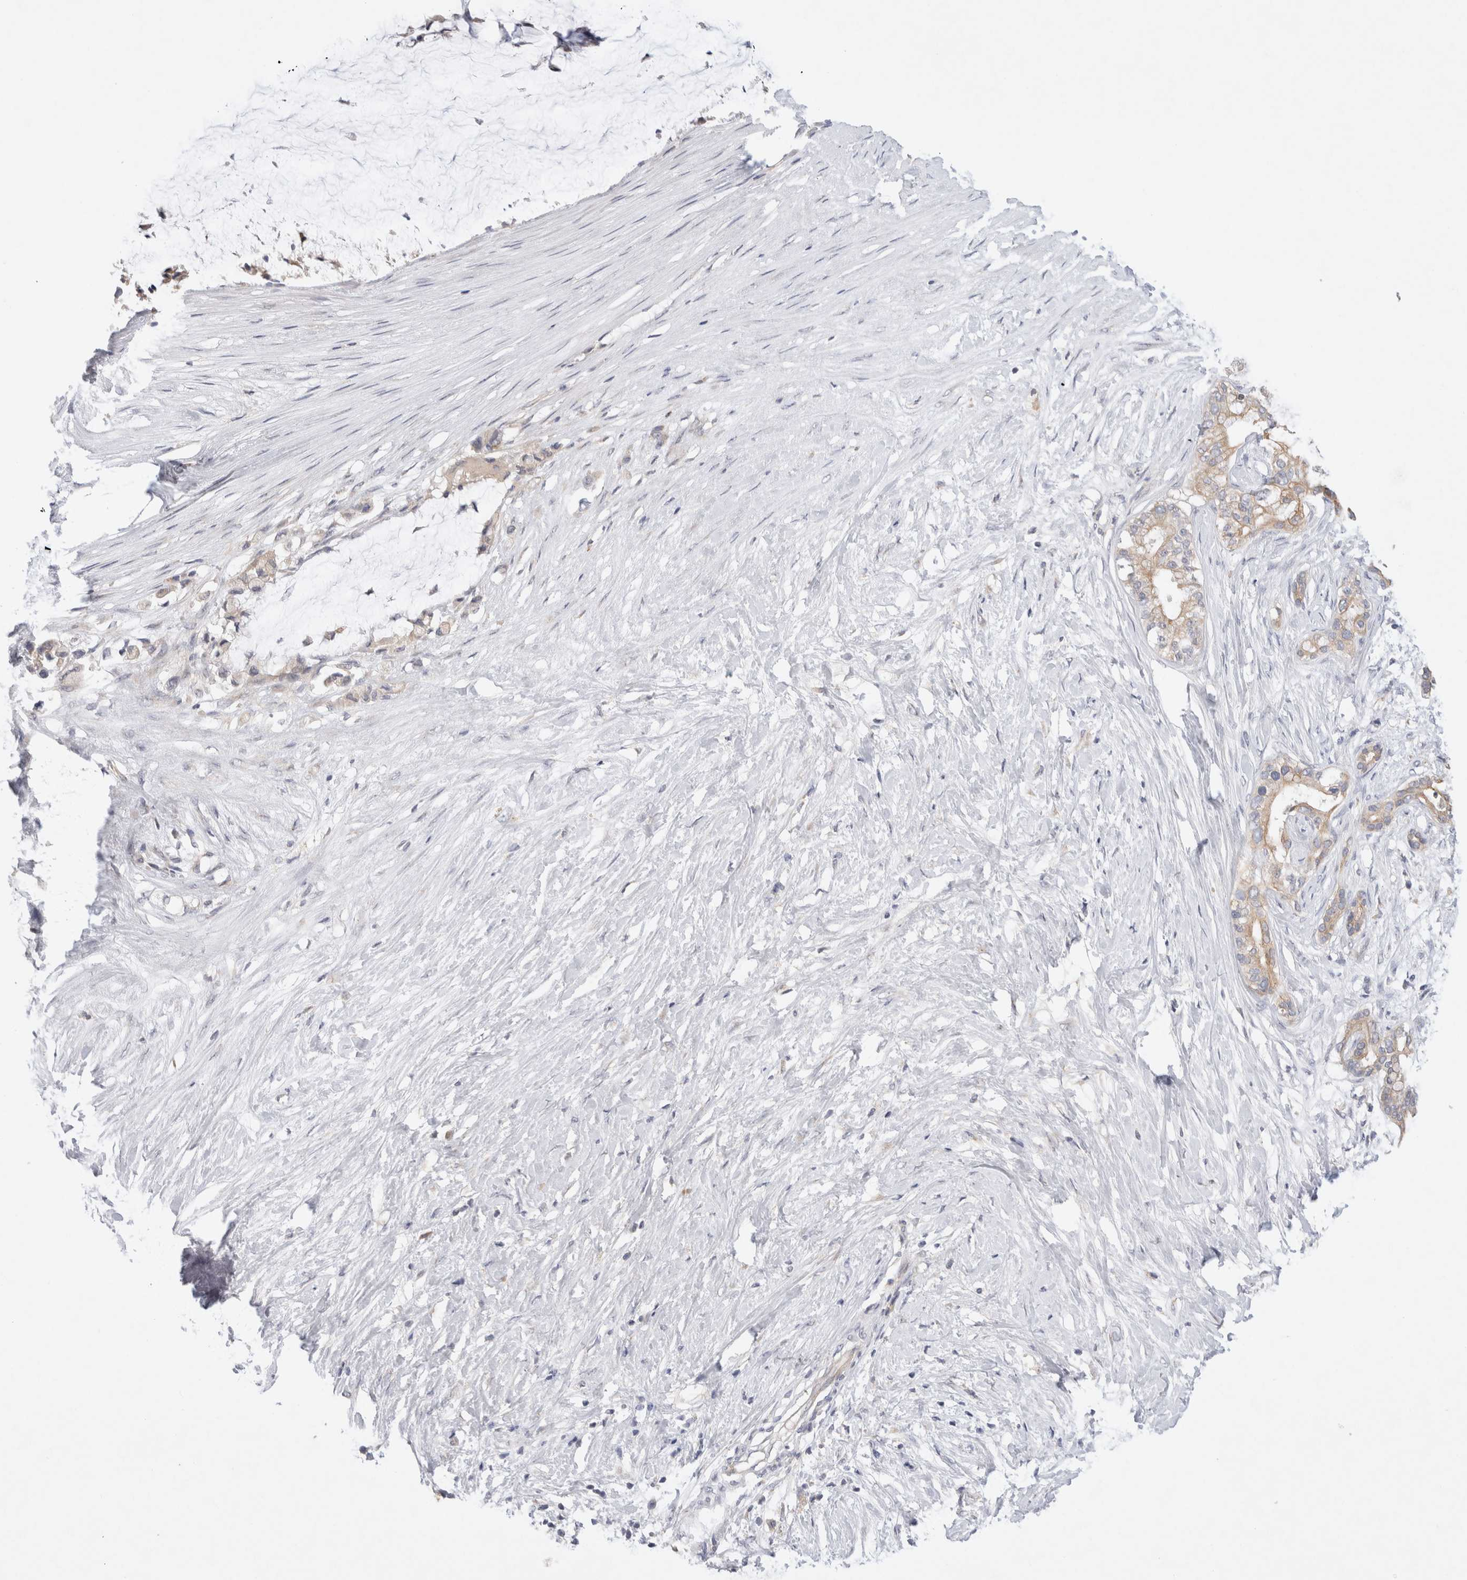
{"staining": {"intensity": "weak", "quantity": ">75%", "location": "cytoplasmic/membranous"}, "tissue": "pancreatic cancer", "cell_type": "Tumor cells", "image_type": "cancer", "snomed": [{"axis": "morphology", "description": "Adenocarcinoma, NOS"}, {"axis": "topography", "description": "Pancreas"}], "caption": "Immunohistochemistry (IHC) (DAB) staining of pancreatic cancer (adenocarcinoma) displays weak cytoplasmic/membranous protein positivity in approximately >75% of tumor cells.", "gene": "GAS1", "patient": {"sex": "male", "age": 41}}